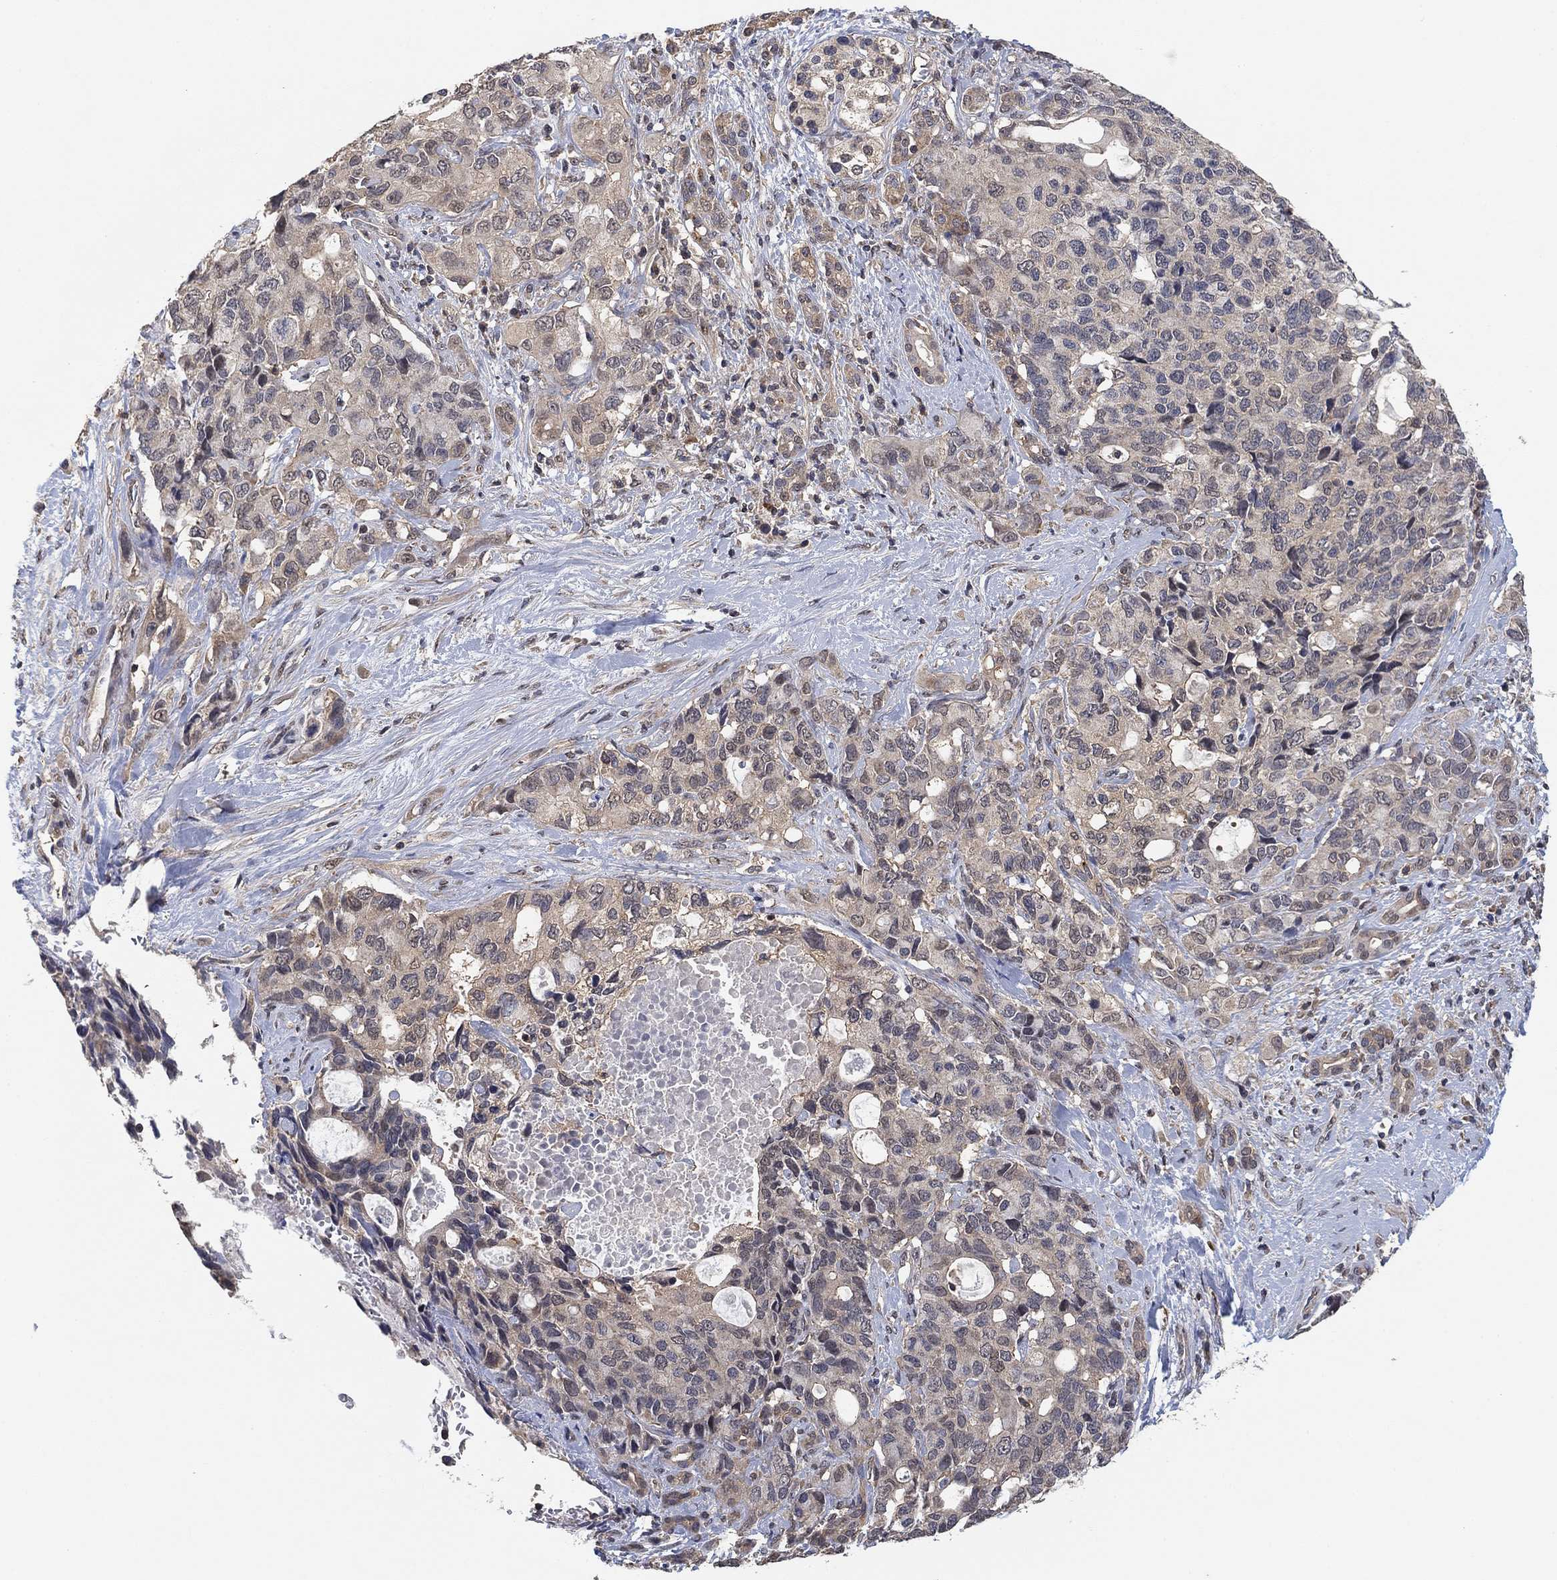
{"staining": {"intensity": "weak", "quantity": "25%-75%", "location": "cytoplasmic/membranous"}, "tissue": "pancreatic cancer", "cell_type": "Tumor cells", "image_type": "cancer", "snomed": [{"axis": "morphology", "description": "Adenocarcinoma, NOS"}, {"axis": "topography", "description": "Pancreas"}], "caption": "This histopathology image displays pancreatic cancer (adenocarcinoma) stained with immunohistochemistry (IHC) to label a protein in brown. The cytoplasmic/membranous of tumor cells show weak positivity for the protein. Nuclei are counter-stained blue.", "gene": "CCDC43", "patient": {"sex": "female", "age": 56}}